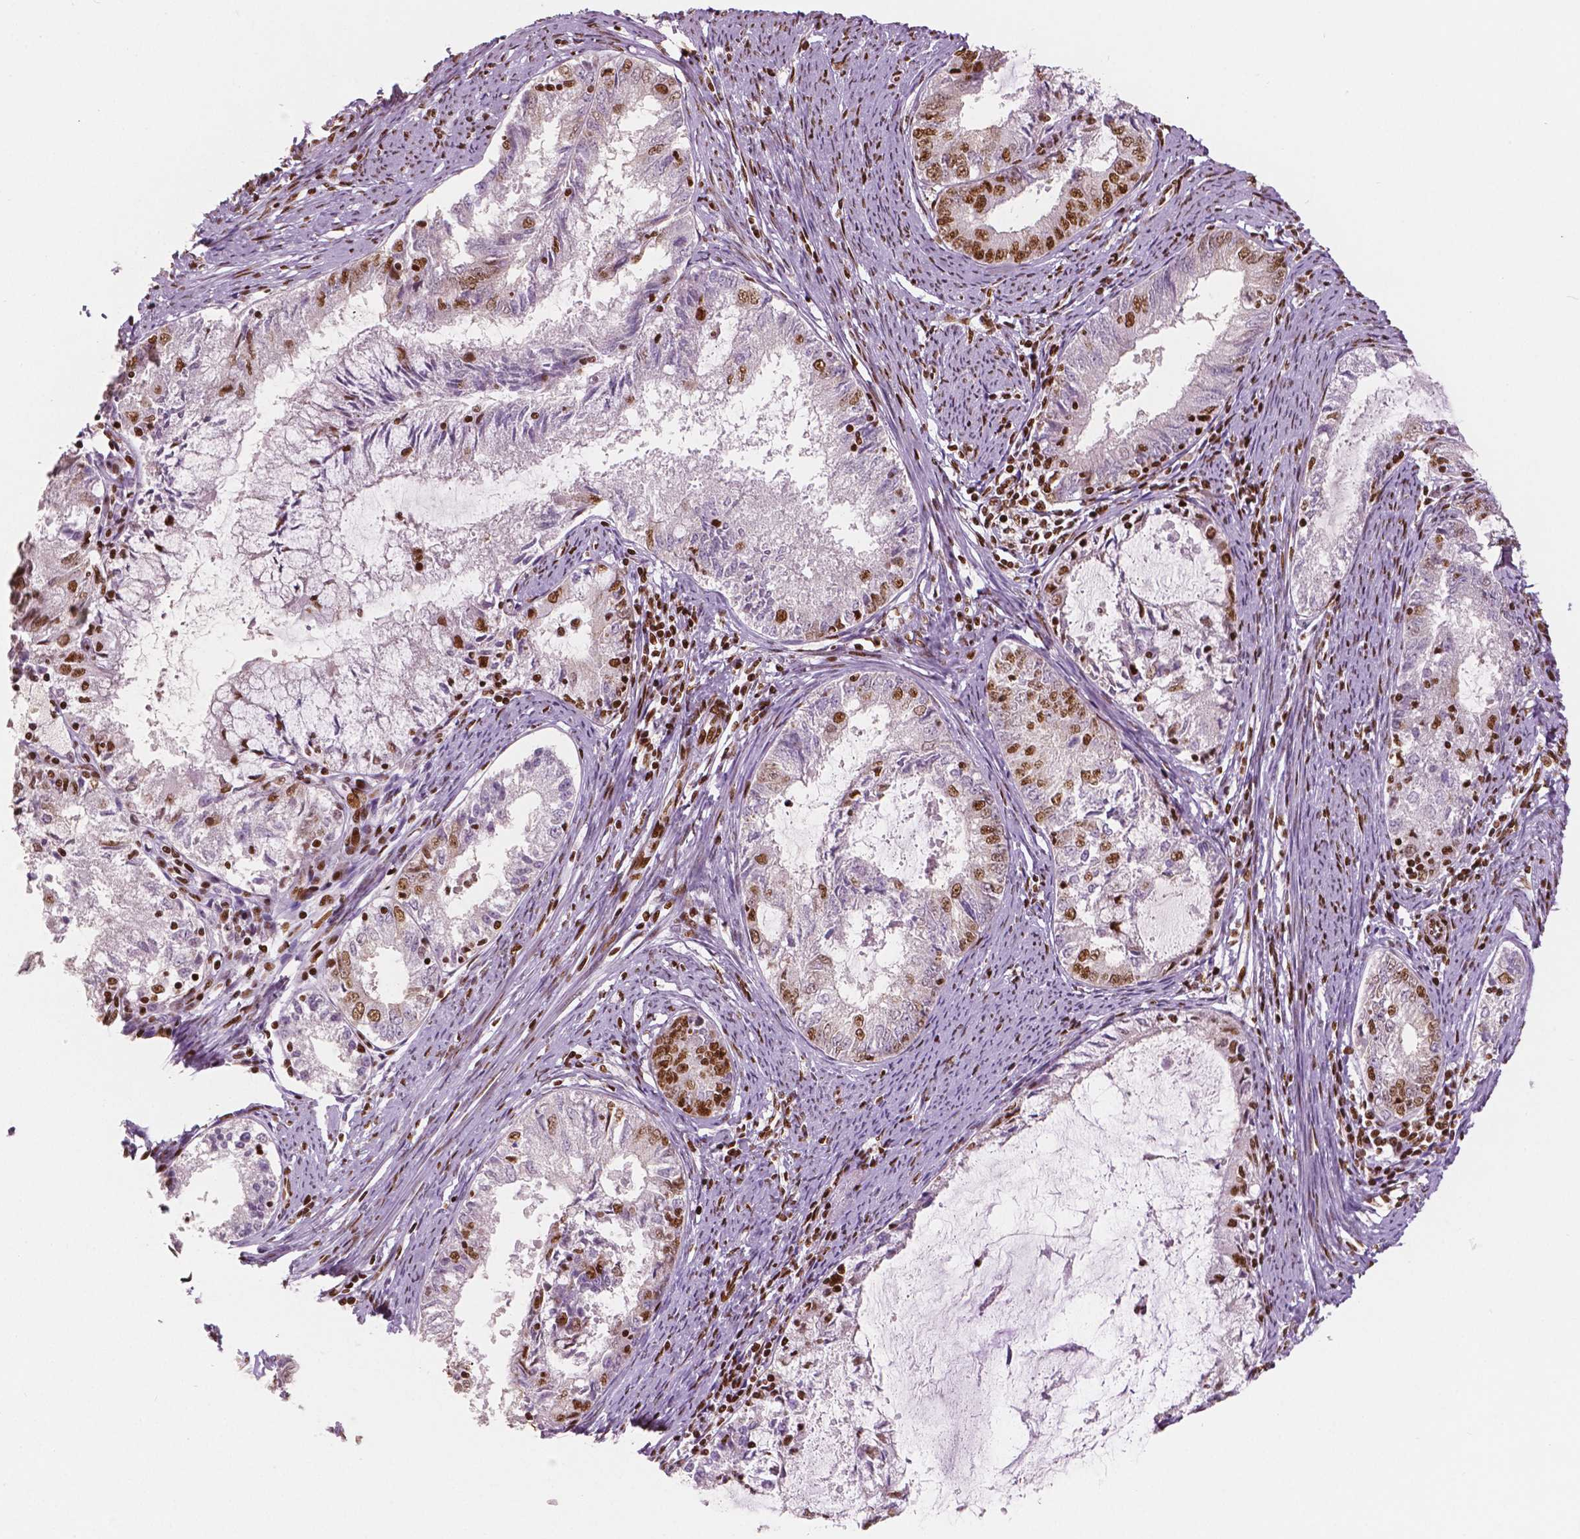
{"staining": {"intensity": "moderate", "quantity": "25%-75%", "location": "nuclear"}, "tissue": "endometrial cancer", "cell_type": "Tumor cells", "image_type": "cancer", "snomed": [{"axis": "morphology", "description": "Adenocarcinoma, NOS"}, {"axis": "topography", "description": "Endometrium"}], "caption": "Tumor cells demonstrate medium levels of moderate nuclear staining in about 25%-75% of cells in human endometrial cancer (adenocarcinoma).", "gene": "BRD4", "patient": {"sex": "female", "age": 57}}